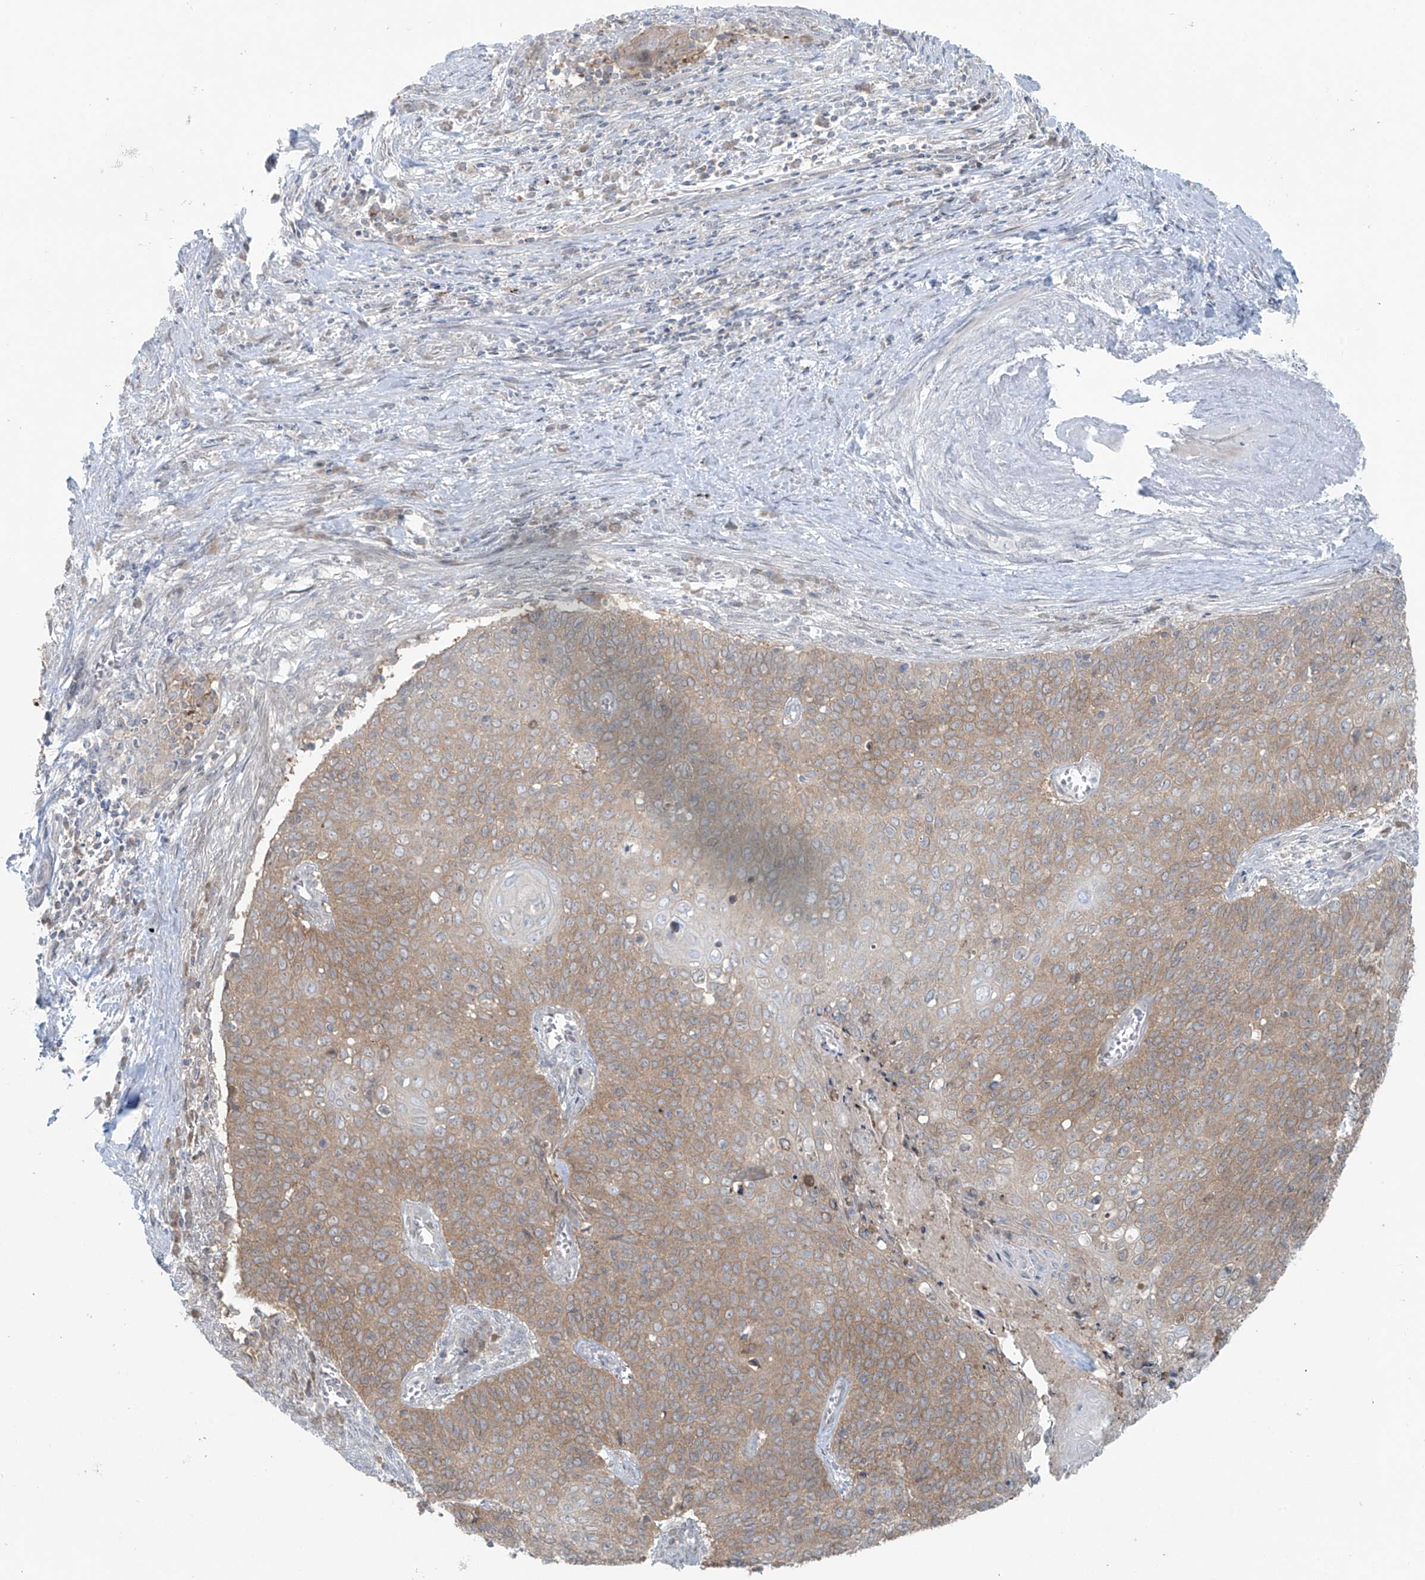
{"staining": {"intensity": "moderate", "quantity": ">75%", "location": "cytoplasmic/membranous"}, "tissue": "cervical cancer", "cell_type": "Tumor cells", "image_type": "cancer", "snomed": [{"axis": "morphology", "description": "Squamous cell carcinoma, NOS"}, {"axis": "topography", "description": "Cervix"}], "caption": "Cervical cancer (squamous cell carcinoma) was stained to show a protein in brown. There is medium levels of moderate cytoplasmic/membranous staining in approximately >75% of tumor cells.", "gene": "PPAT", "patient": {"sex": "female", "age": 39}}